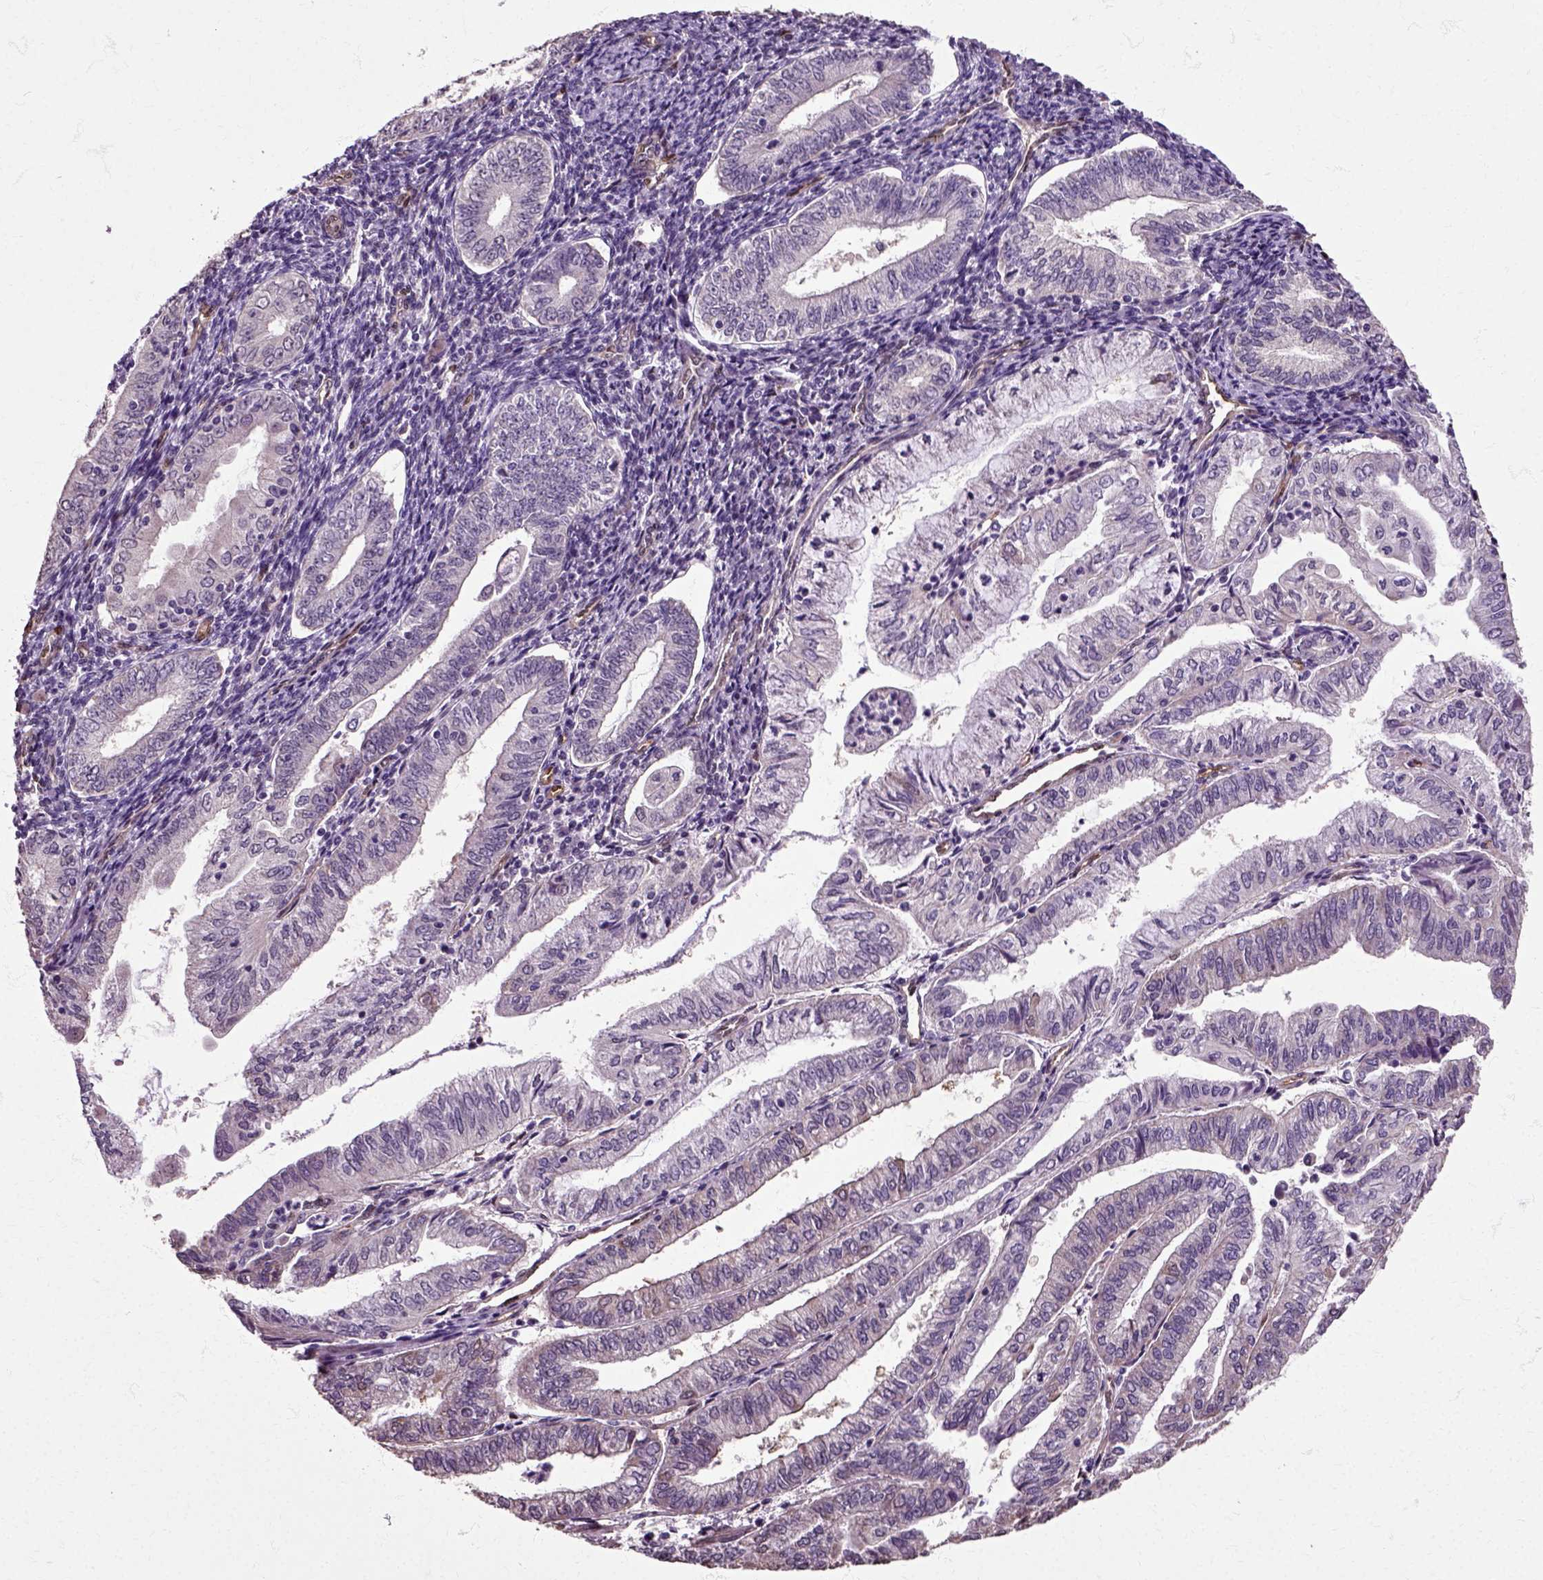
{"staining": {"intensity": "negative", "quantity": "none", "location": "none"}, "tissue": "endometrial cancer", "cell_type": "Tumor cells", "image_type": "cancer", "snomed": [{"axis": "morphology", "description": "Adenocarcinoma, NOS"}, {"axis": "topography", "description": "Endometrium"}], "caption": "DAB immunohistochemical staining of adenocarcinoma (endometrial) exhibits no significant expression in tumor cells. (Stains: DAB immunohistochemistry (IHC) with hematoxylin counter stain, Microscopy: brightfield microscopy at high magnification).", "gene": "HSPA2", "patient": {"sex": "female", "age": 55}}